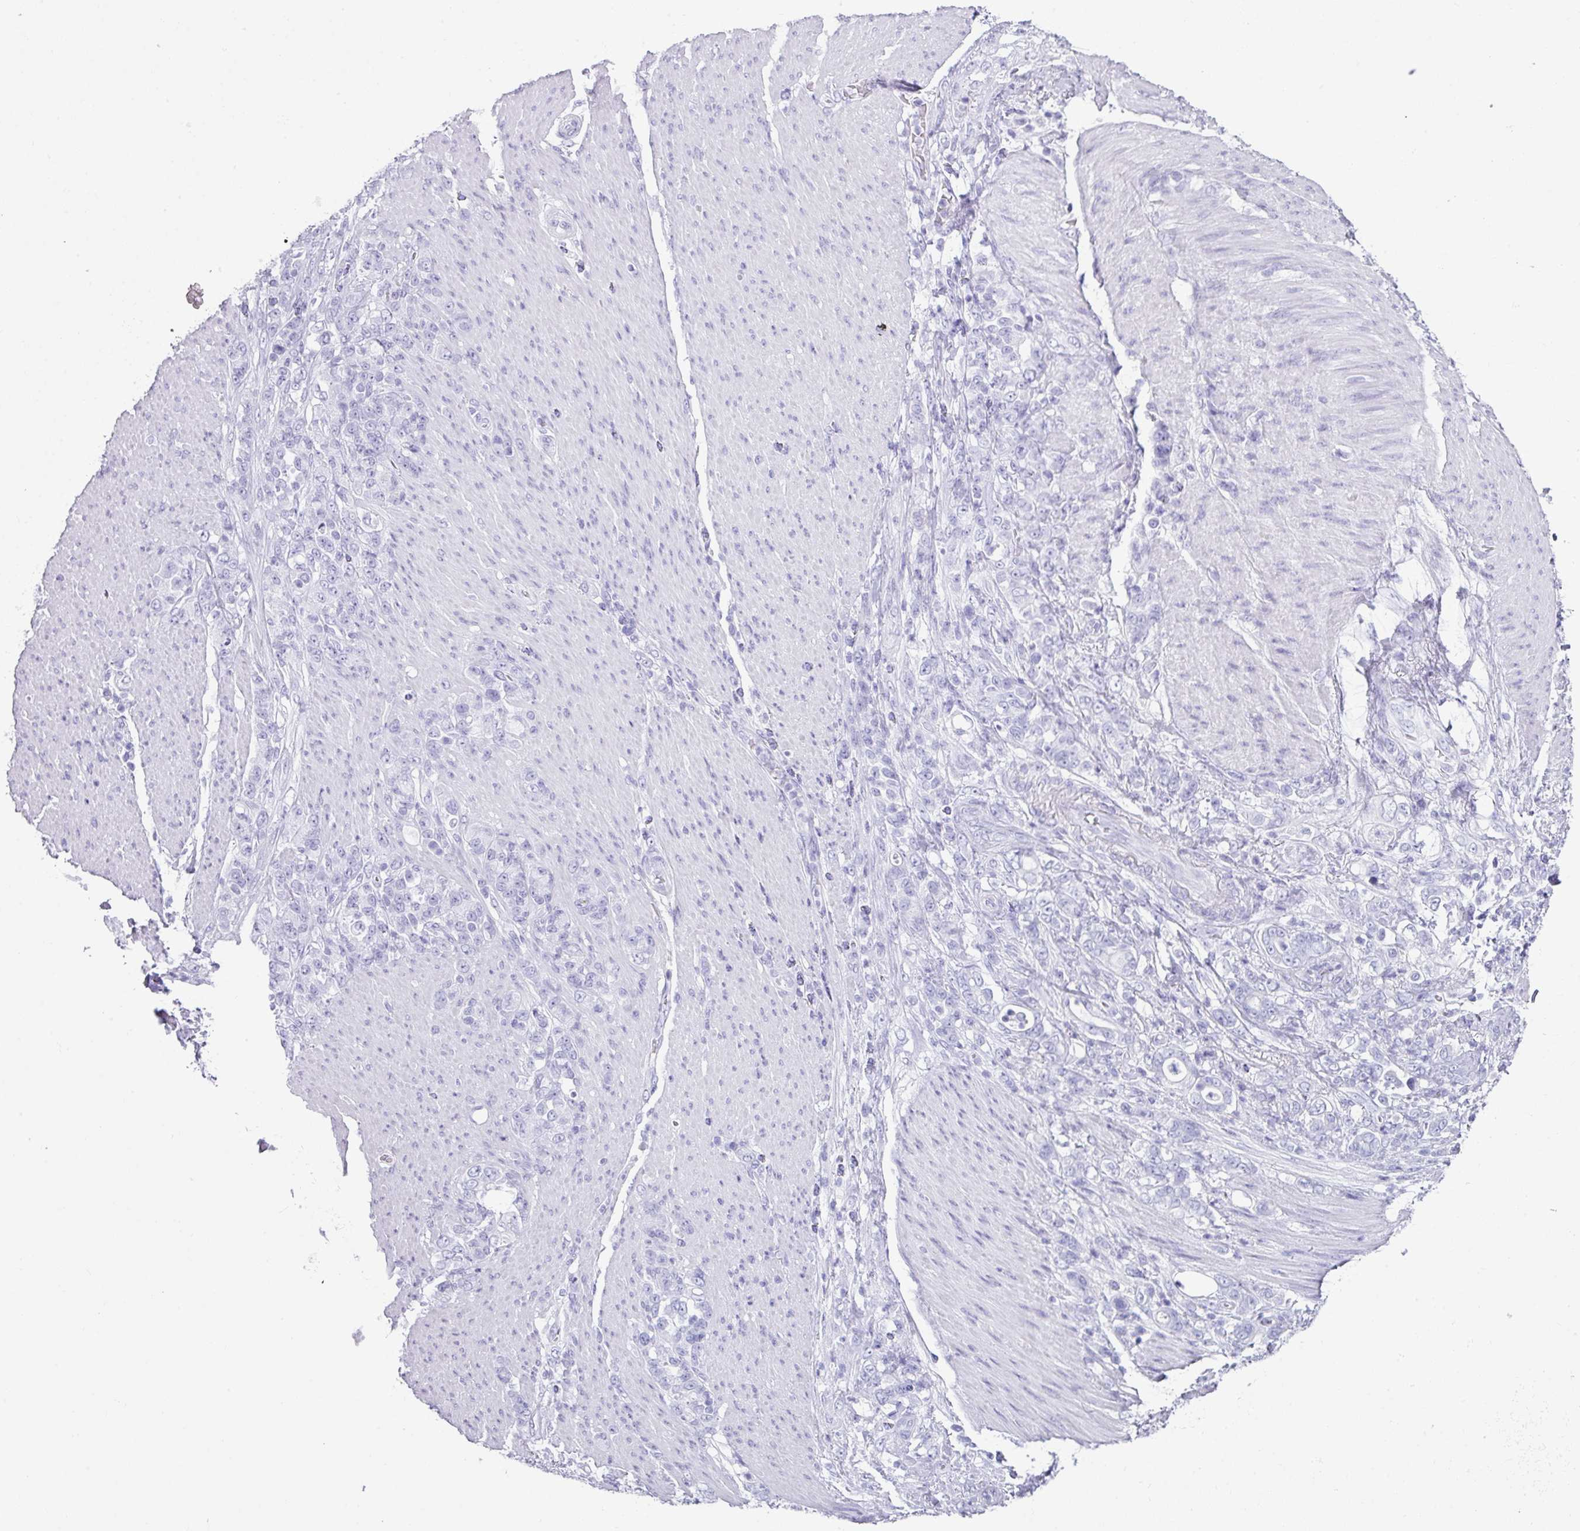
{"staining": {"intensity": "negative", "quantity": "none", "location": "none"}, "tissue": "stomach cancer", "cell_type": "Tumor cells", "image_type": "cancer", "snomed": [{"axis": "morphology", "description": "Adenocarcinoma, NOS"}, {"axis": "topography", "description": "Stomach"}], "caption": "This is a histopathology image of immunohistochemistry (IHC) staining of stomach adenocarcinoma, which shows no expression in tumor cells.", "gene": "STAT5A", "patient": {"sex": "female", "age": 79}}